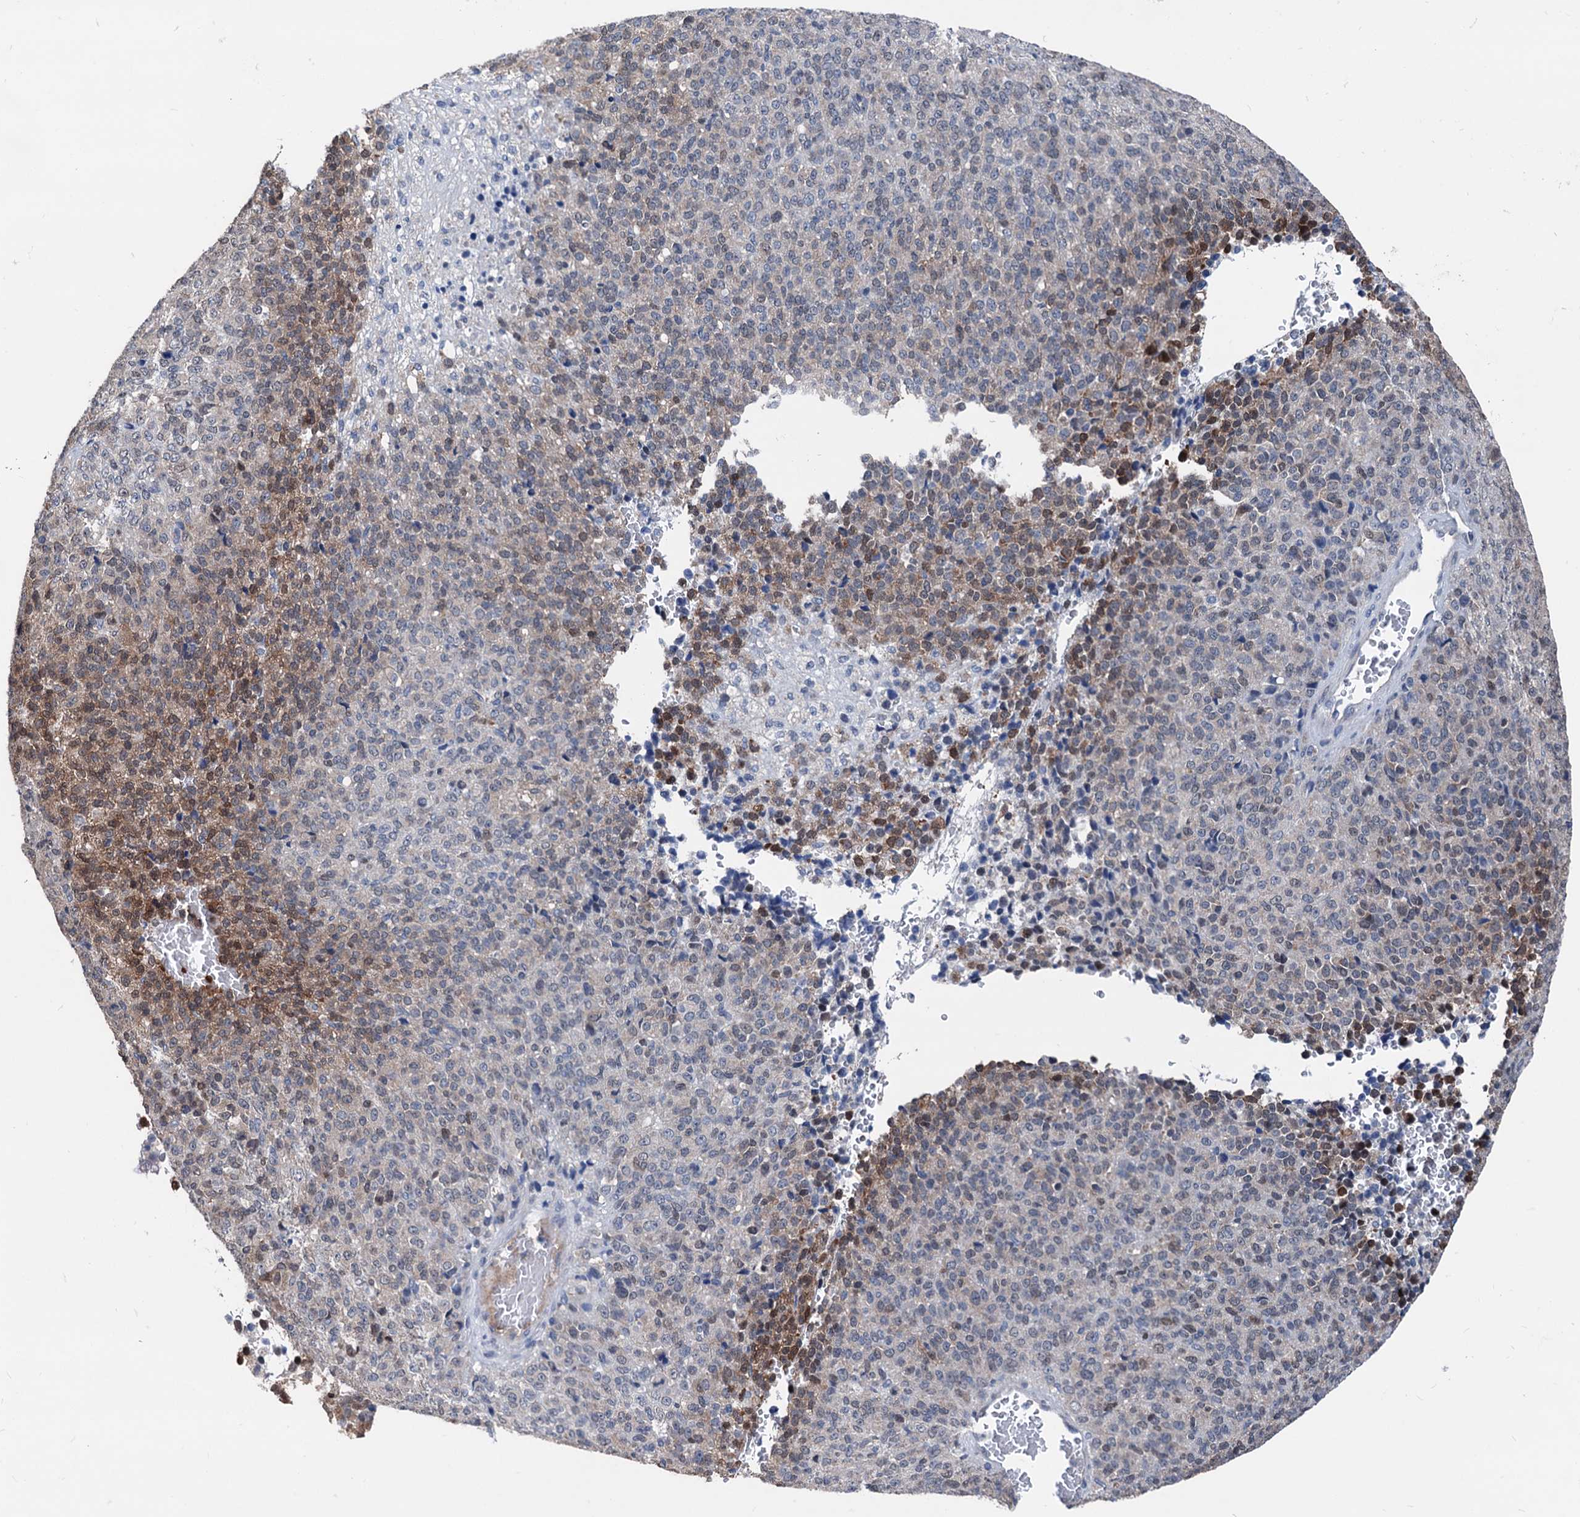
{"staining": {"intensity": "moderate", "quantity": "25%-75%", "location": "nuclear"}, "tissue": "melanoma", "cell_type": "Tumor cells", "image_type": "cancer", "snomed": [{"axis": "morphology", "description": "Malignant melanoma, Metastatic site"}, {"axis": "topography", "description": "Brain"}], "caption": "IHC staining of melanoma, which shows medium levels of moderate nuclear staining in approximately 25%-75% of tumor cells indicating moderate nuclear protein expression. The staining was performed using DAB (brown) for protein detection and nuclei were counterstained in hematoxylin (blue).", "gene": "GLO1", "patient": {"sex": "female", "age": 56}}